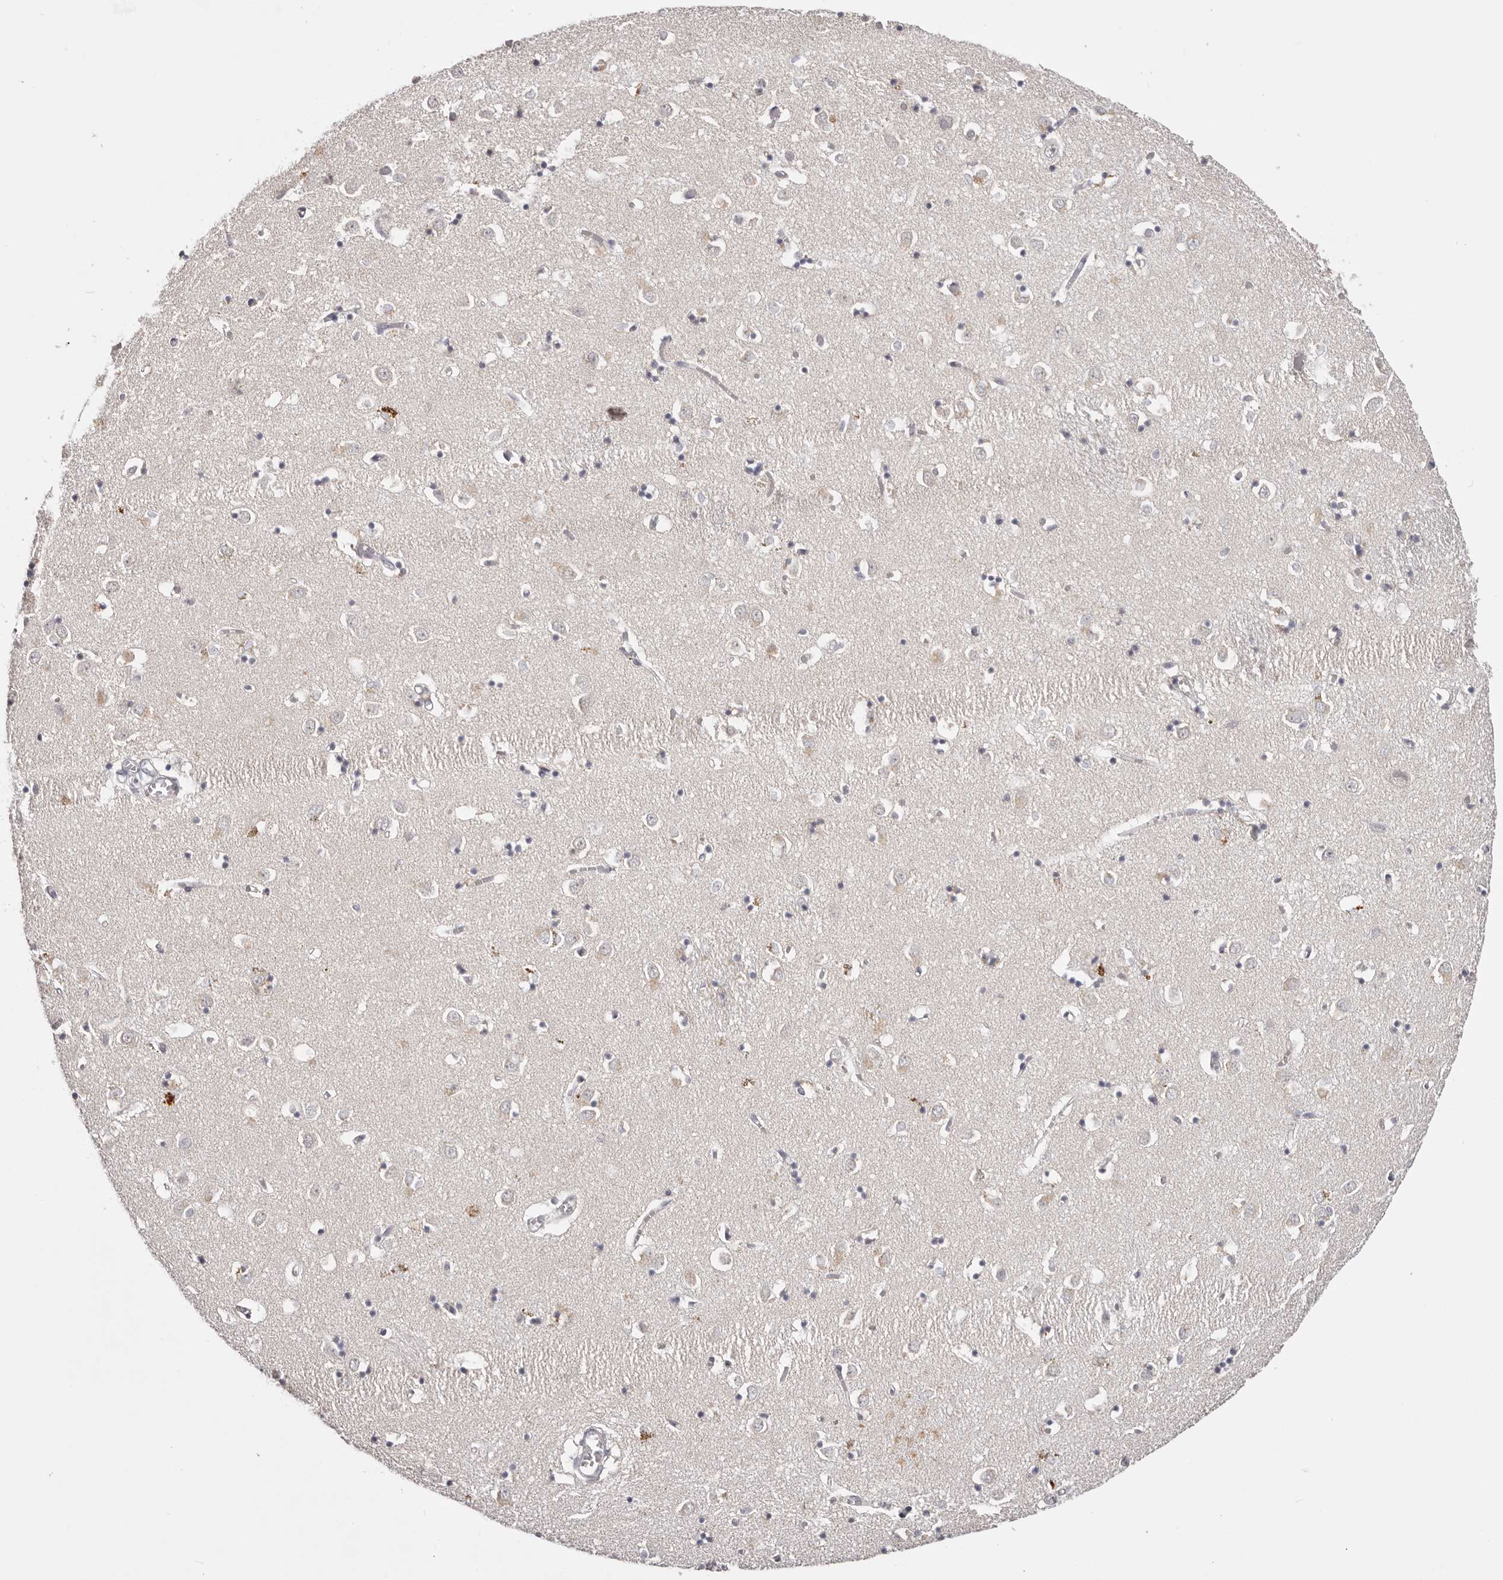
{"staining": {"intensity": "negative", "quantity": "none", "location": "none"}, "tissue": "caudate", "cell_type": "Glial cells", "image_type": "normal", "snomed": [{"axis": "morphology", "description": "Normal tissue, NOS"}, {"axis": "topography", "description": "Lateral ventricle wall"}], "caption": "This is a histopathology image of immunohistochemistry staining of benign caudate, which shows no expression in glial cells.", "gene": "CCDC190", "patient": {"sex": "male", "age": 70}}